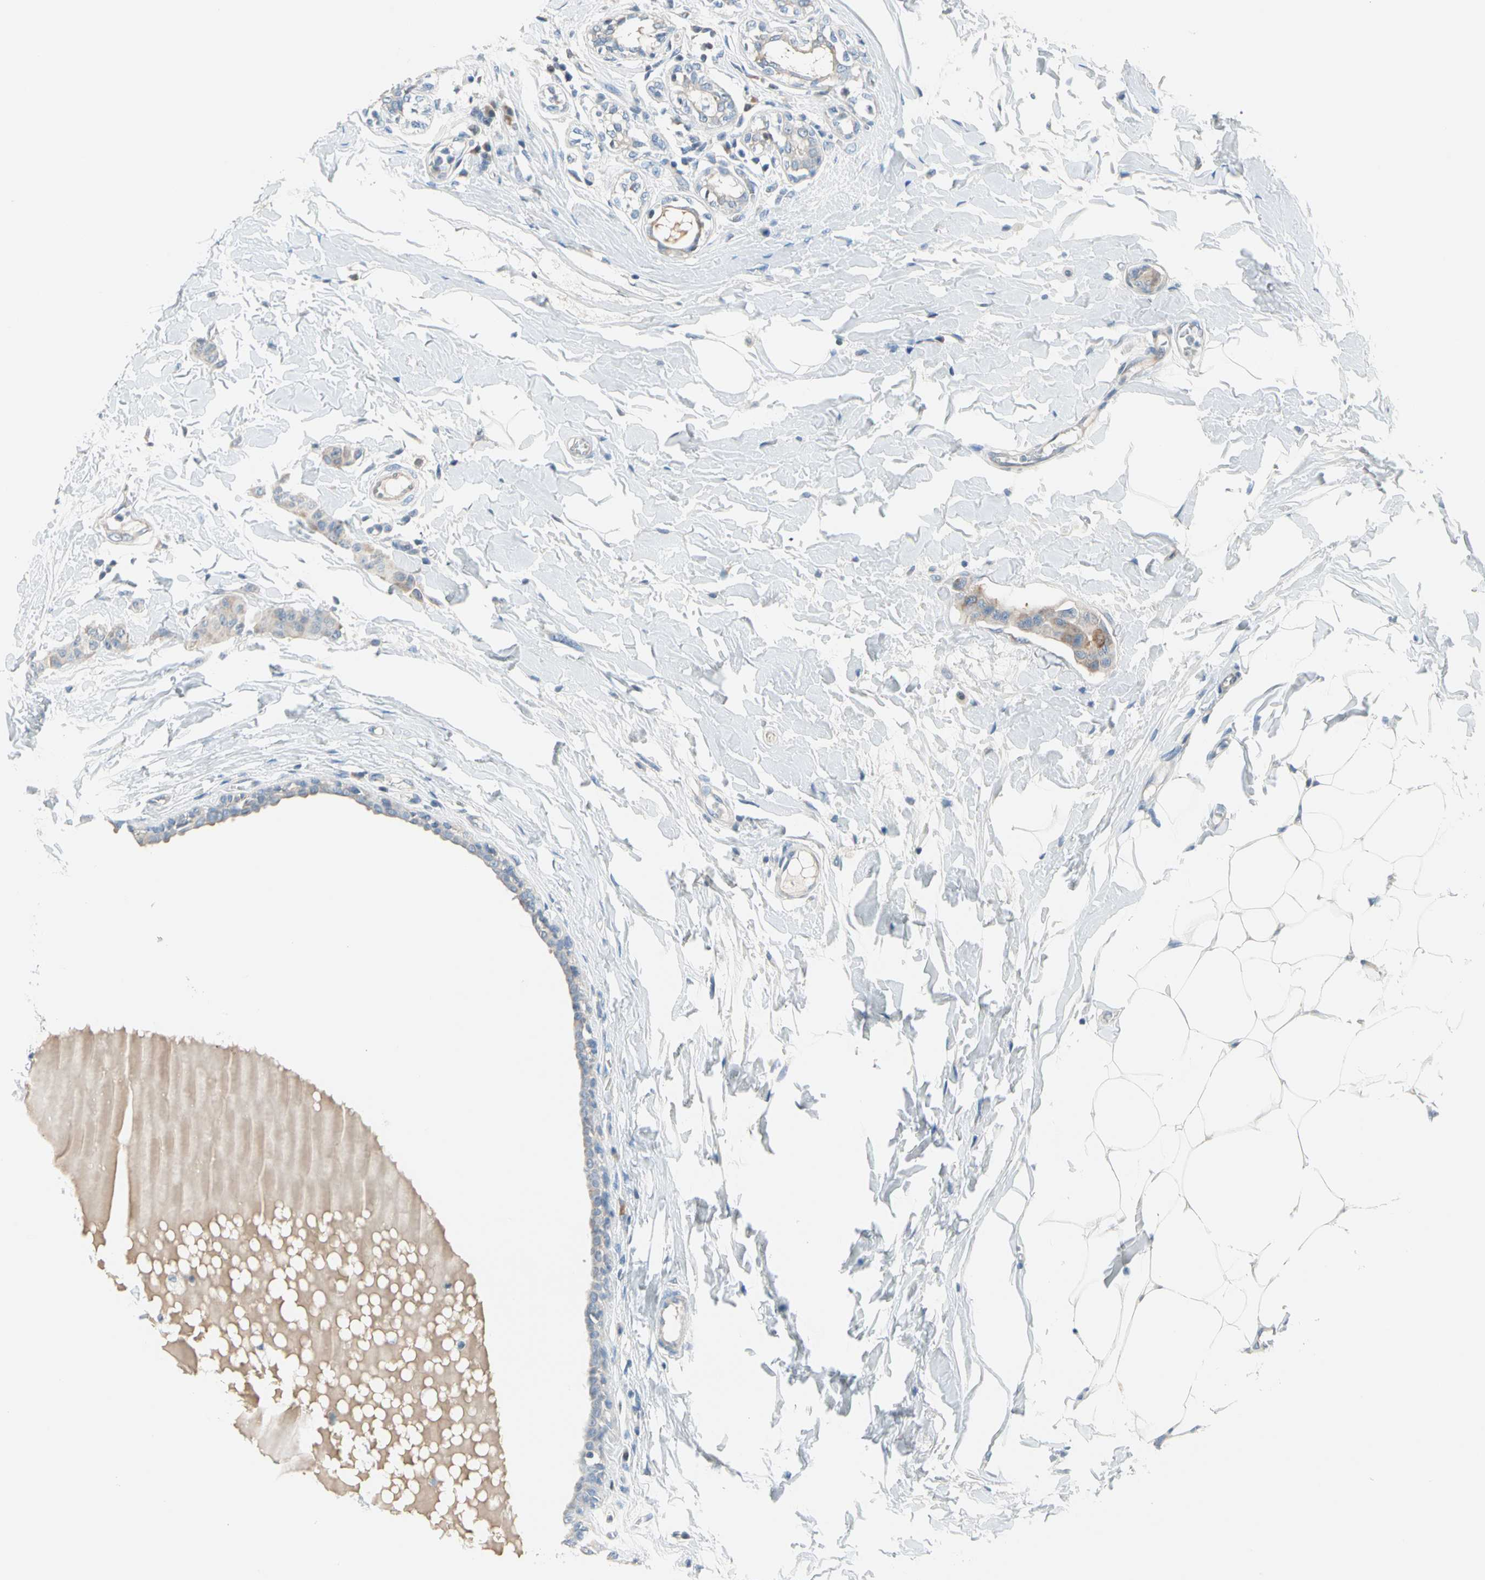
{"staining": {"intensity": "weak", "quantity": "25%-75%", "location": "cytoplasmic/membranous"}, "tissue": "breast cancer", "cell_type": "Tumor cells", "image_type": "cancer", "snomed": [{"axis": "morphology", "description": "Normal tissue, NOS"}, {"axis": "morphology", "description": "Duct carcinoma"}, {"axis": "topography", "description": "Breast"}], "caption": "Breast cancer stained with DAB IHC displays low levels of weak cytoplasmic/membranous expression in about 25%-75% of tumor cells.", "gene": "STK40", "patient": {"sex": "female", "age": 40}}